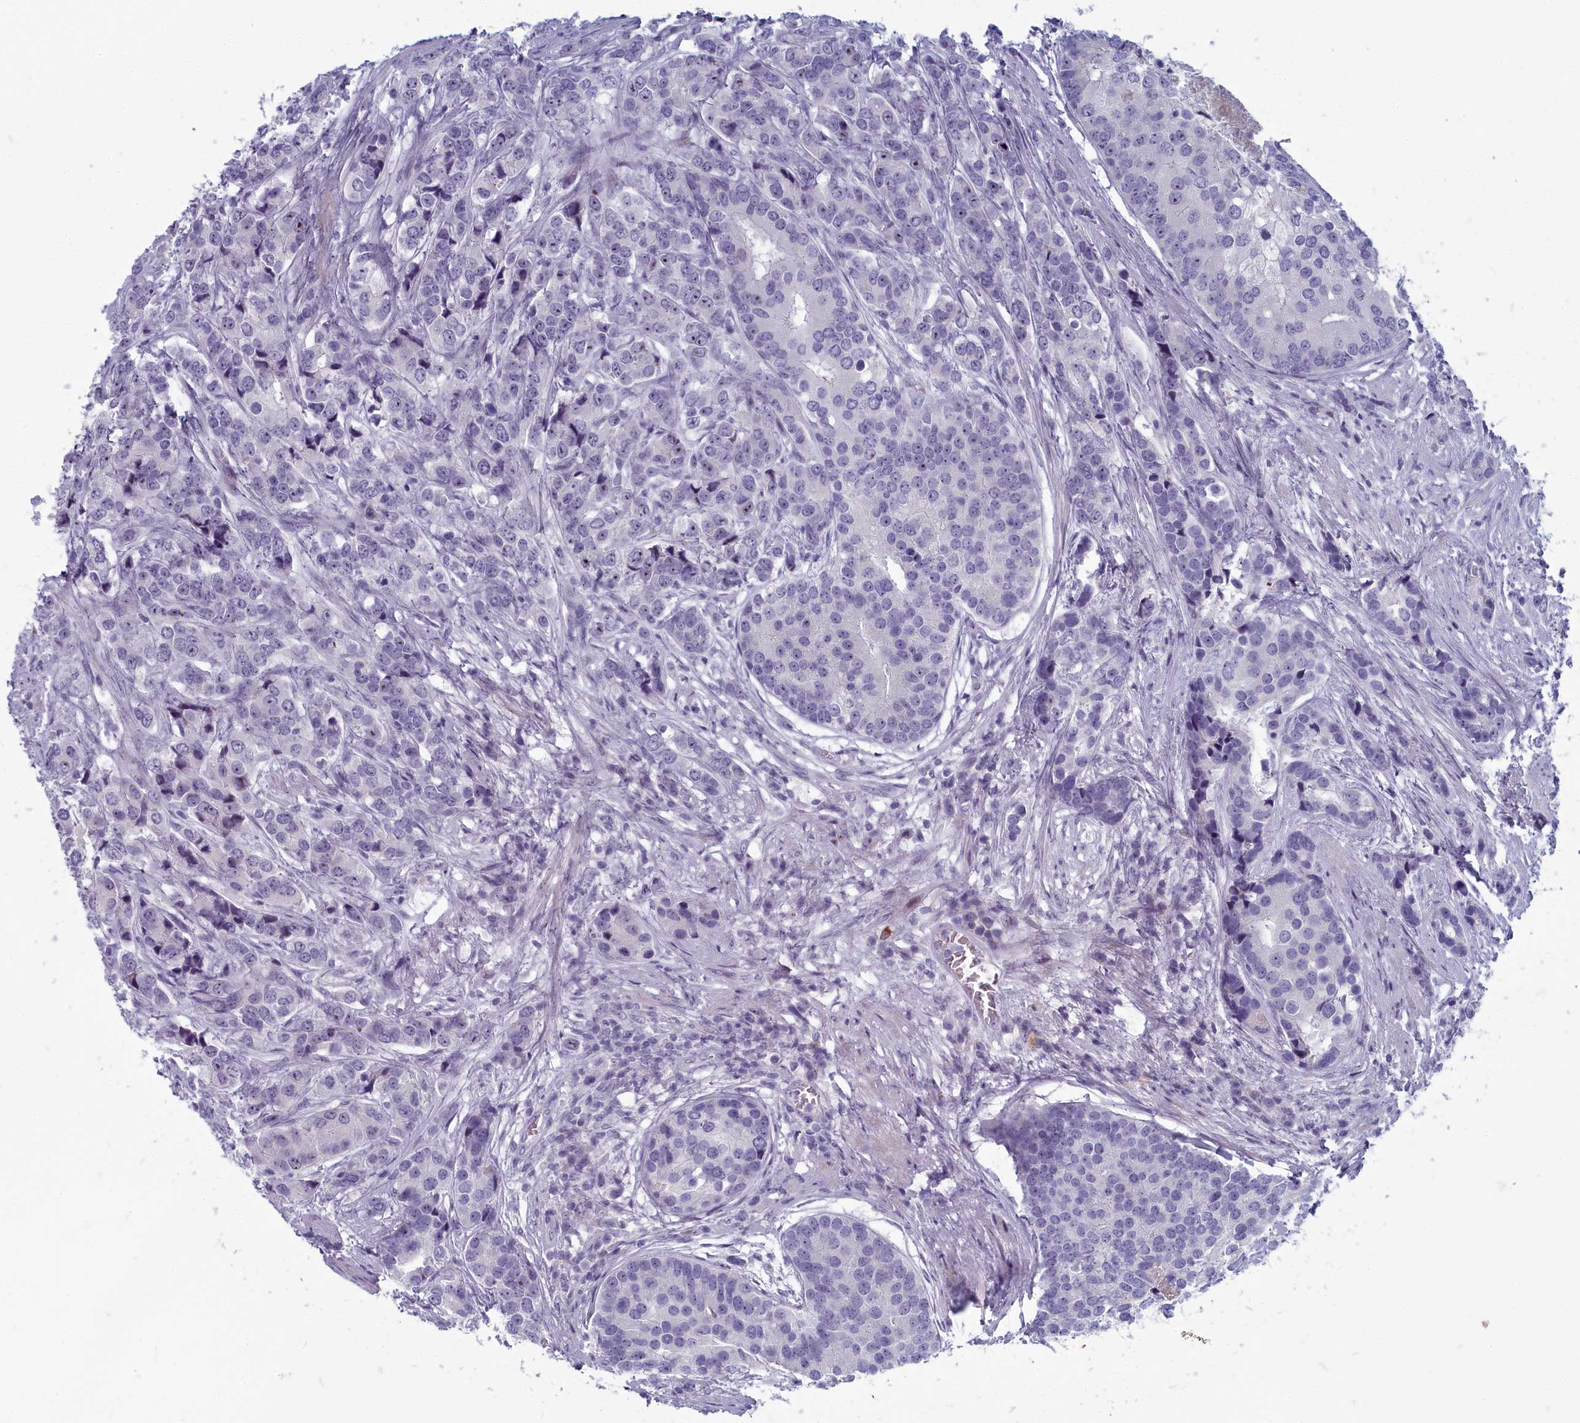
{"staining": {"intensity": "negative", "quantity": "none", "location": "none"}, "tissue": "prostate cancer", "cell_type": "Tumor cells", "image_type": "cancer", "snomed": [{"axis": "morphology", "description": "Adenocarcinoma, High grade"}, {"axis": "topography", "description": "Prostate"}], "caption": "Immunohistochemical staining of human prostate high-grade adenocarcinoma shows no significant expression in tumor cells.", "gene": "INSYN2A", "patient": {"sex": "male", "age": 62}}